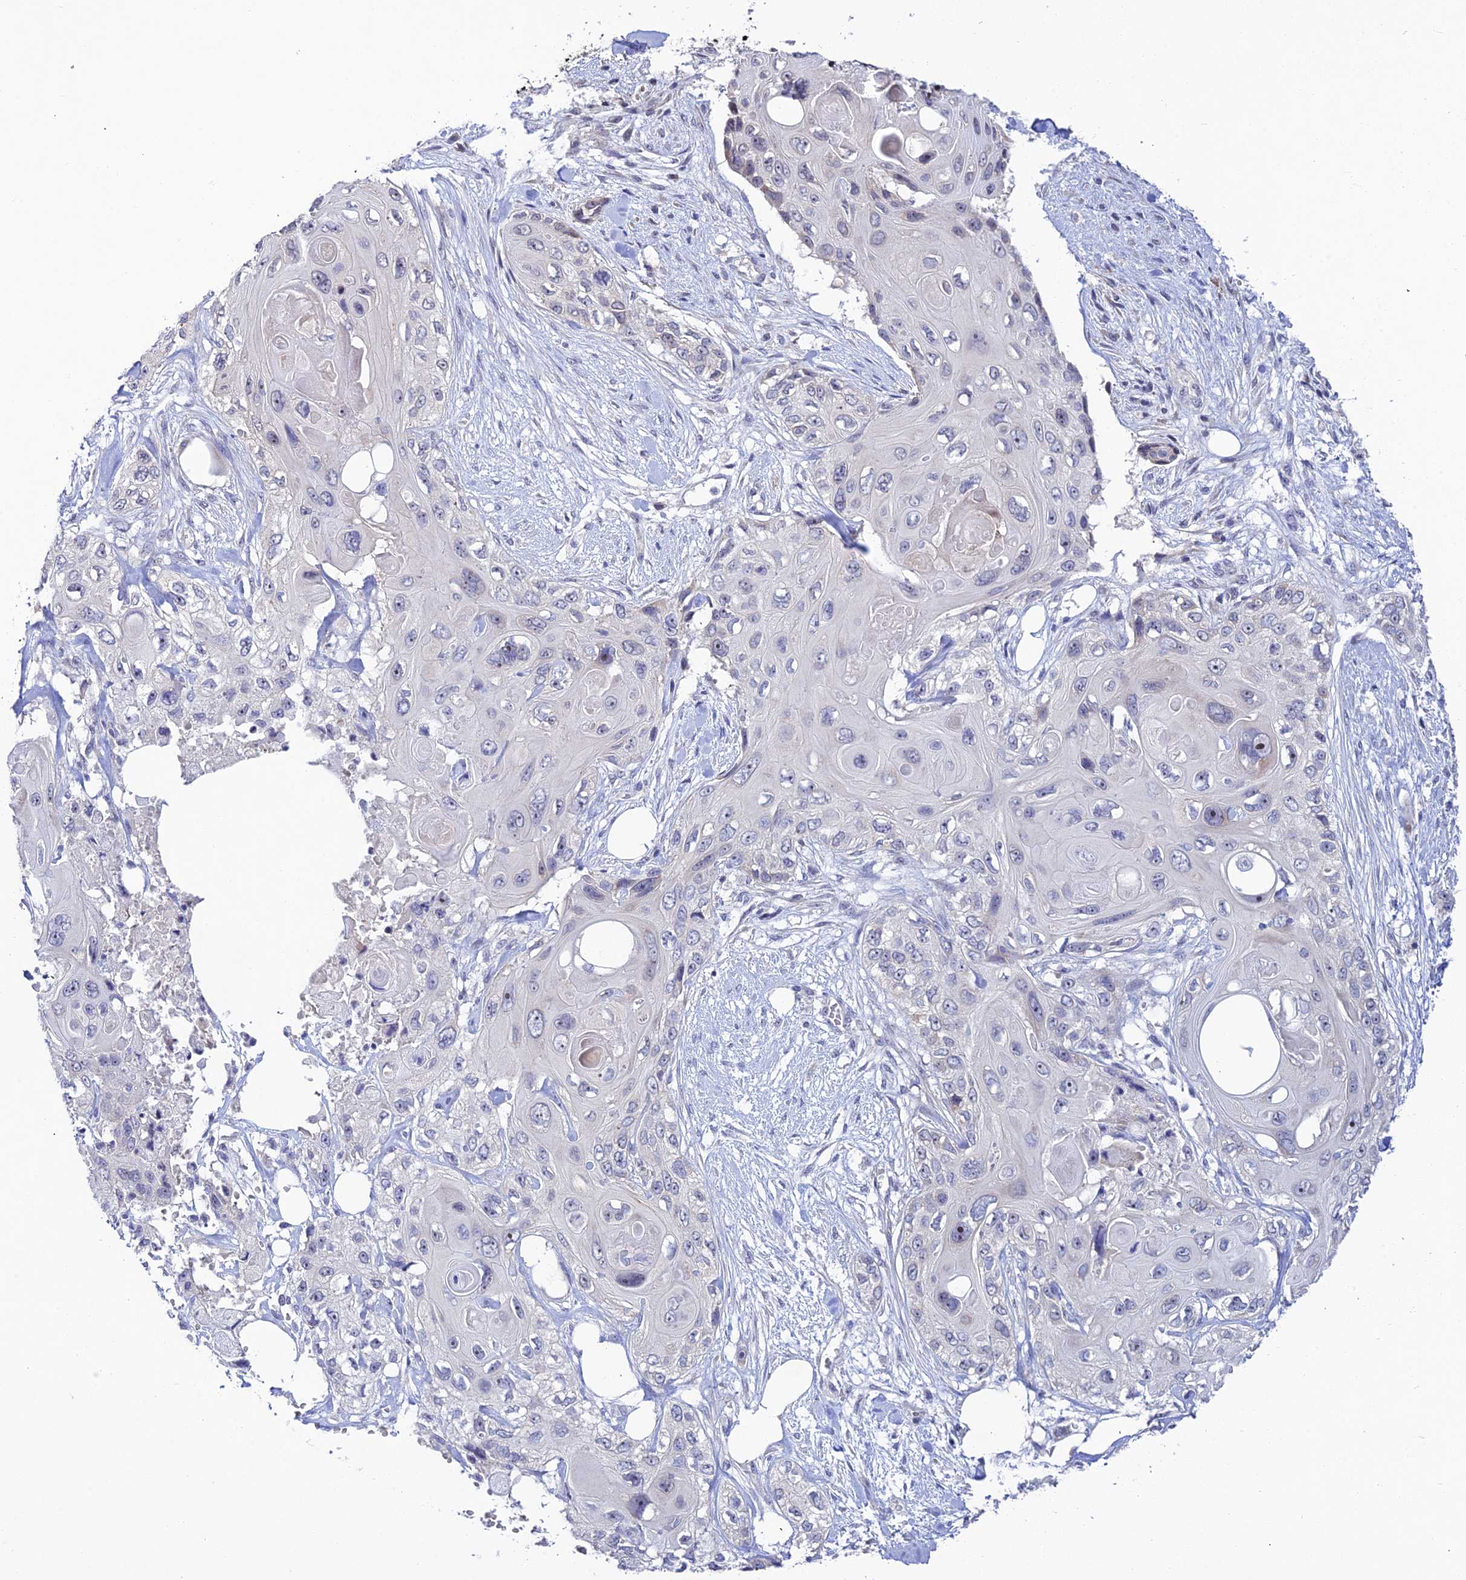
{"staining": {"intensity": "negative", "quantity": "none", "location": "none"}, "tissue": "skin cancer", "cell_type": "Tumor cells", "image_type": "cancer", "snomed": [{"axis": "morphology", "description": "Normal tissue, NOS"}, {"axis": "morphology", "description": "Squamous cell carcinoma, NOS"}, {"axis": "topography", "description": "Skin"}], "caption": "This is an IHC photomicrograph of skin cancer (squamous cell carcinoma). There is no expression in tumor cells.", "gene": "CHST5", "patient": {"sex": "male", "age": 72}}